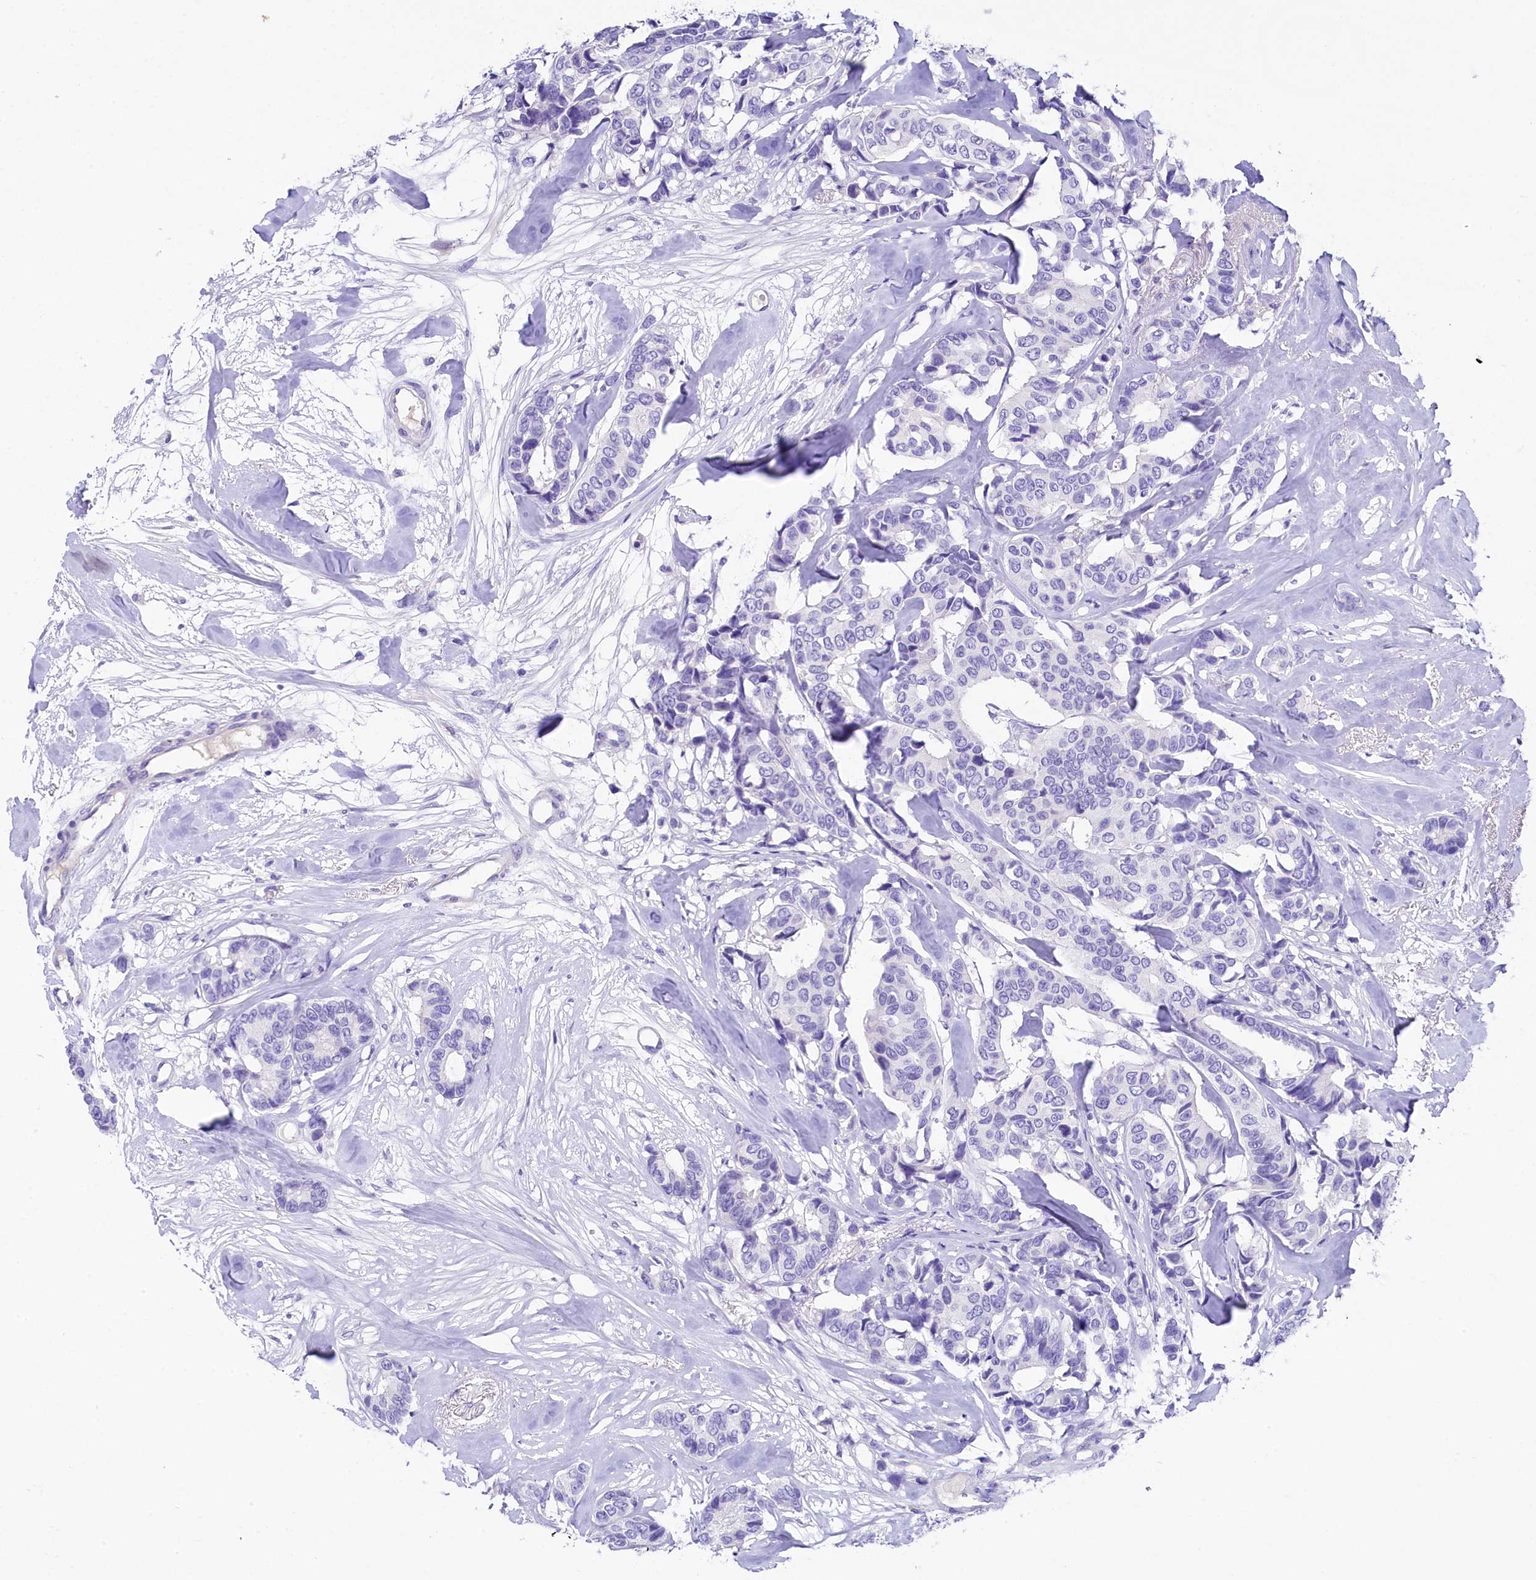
{"staining": {"intensity": "negative", "quantity": "none", "location": "none"}, "tissue": "breast cancer", "cell_type": "Tumor cells", "image_type": "cancer", "snomed": [{"axis": "morphology", "description": "Duct carcinoma"}, {"axis": "topography", "description": "Breast"}], "caption": "Image shows no protein expression in tumor cells of breast invasive ductal carcinoma tissue. (DAB (3,3'-diaminobenzidine) IHC visualized using brightfield microscopy, high magnification).", "gene": "SKIDA1", "patient": {"sex": "female", "age": 87}}